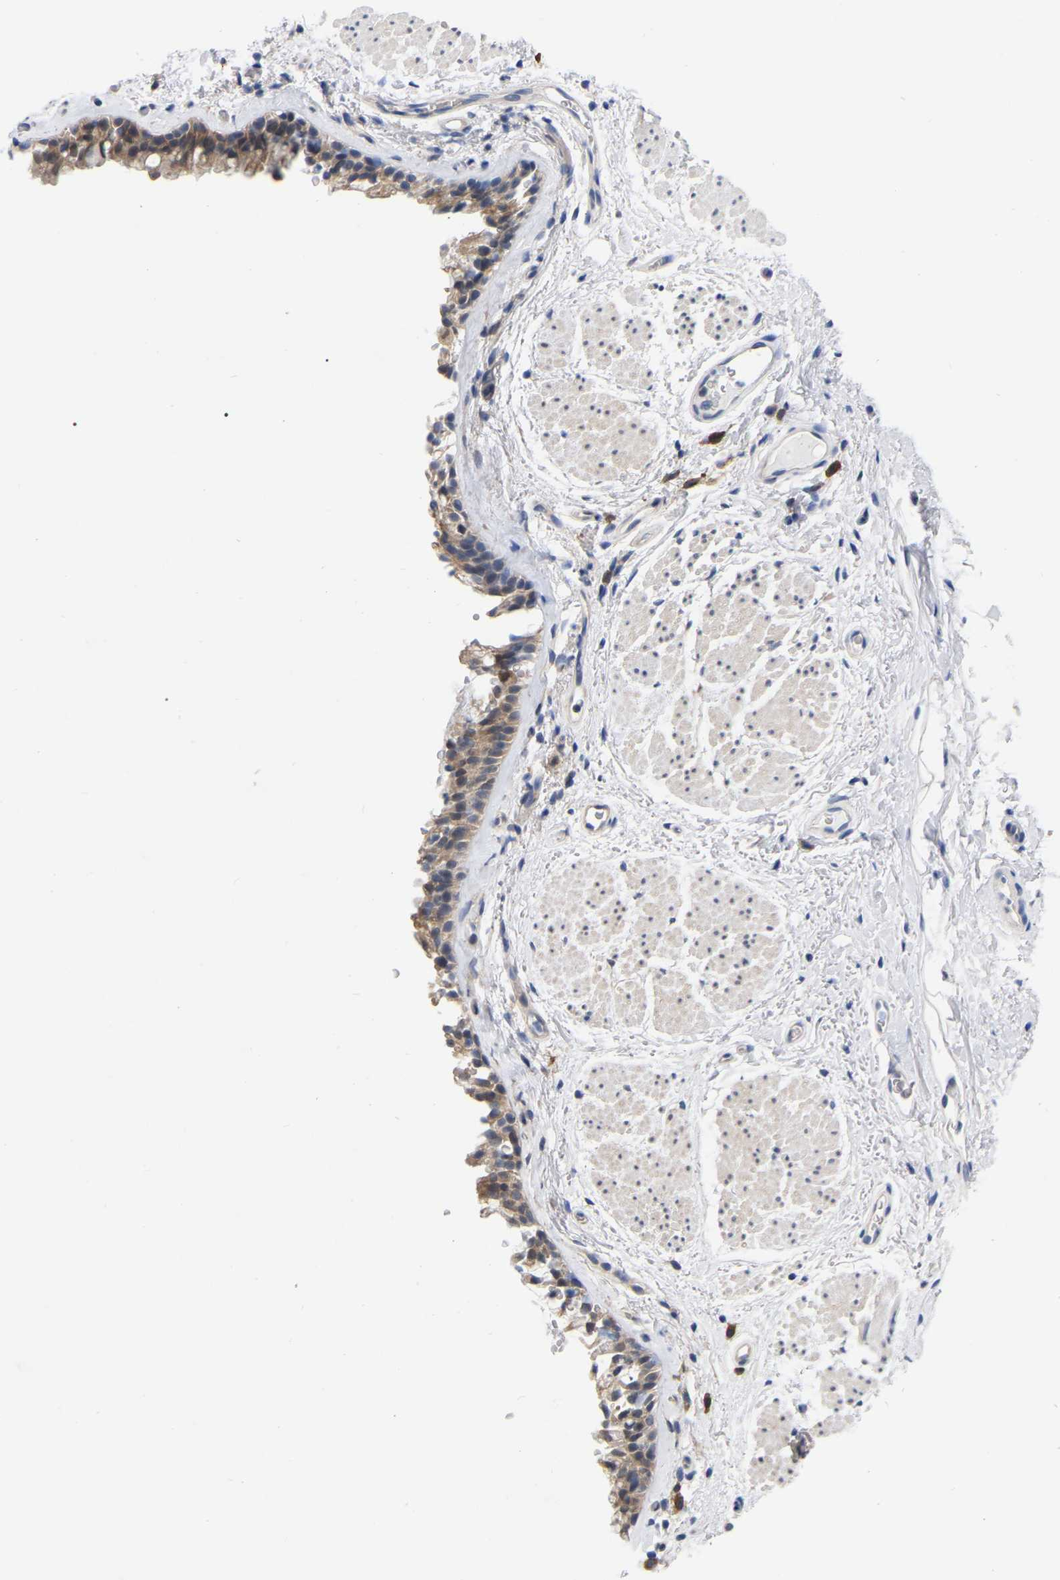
{"staining": {"intensity": "weak", "quantity": ">75%", "location": "cytoplasmic/membranous"}, "tissue": "bronchus", "cell_type": "Respiratory epithelial cells", "image_type": "normal", "snomed": [{"axis": "morphology", "description": "Normal tissue, NOS"}, {"axis": "topography", "description": "Cartilage tissue"}, {"axis": "topography", "description": "Bronchus"}], "caption": "IHC image of benign bronchus: bronchus stained using immunohistochemistry shows low levels of weak protein expression localized specifically in the cytoplasmic/membranous of respiratory epithelial cells, appearing as a cytoplasmic/membranous brown color.", "gene": "UBE4B", "patient": {"sex": "female", "age": 53}}